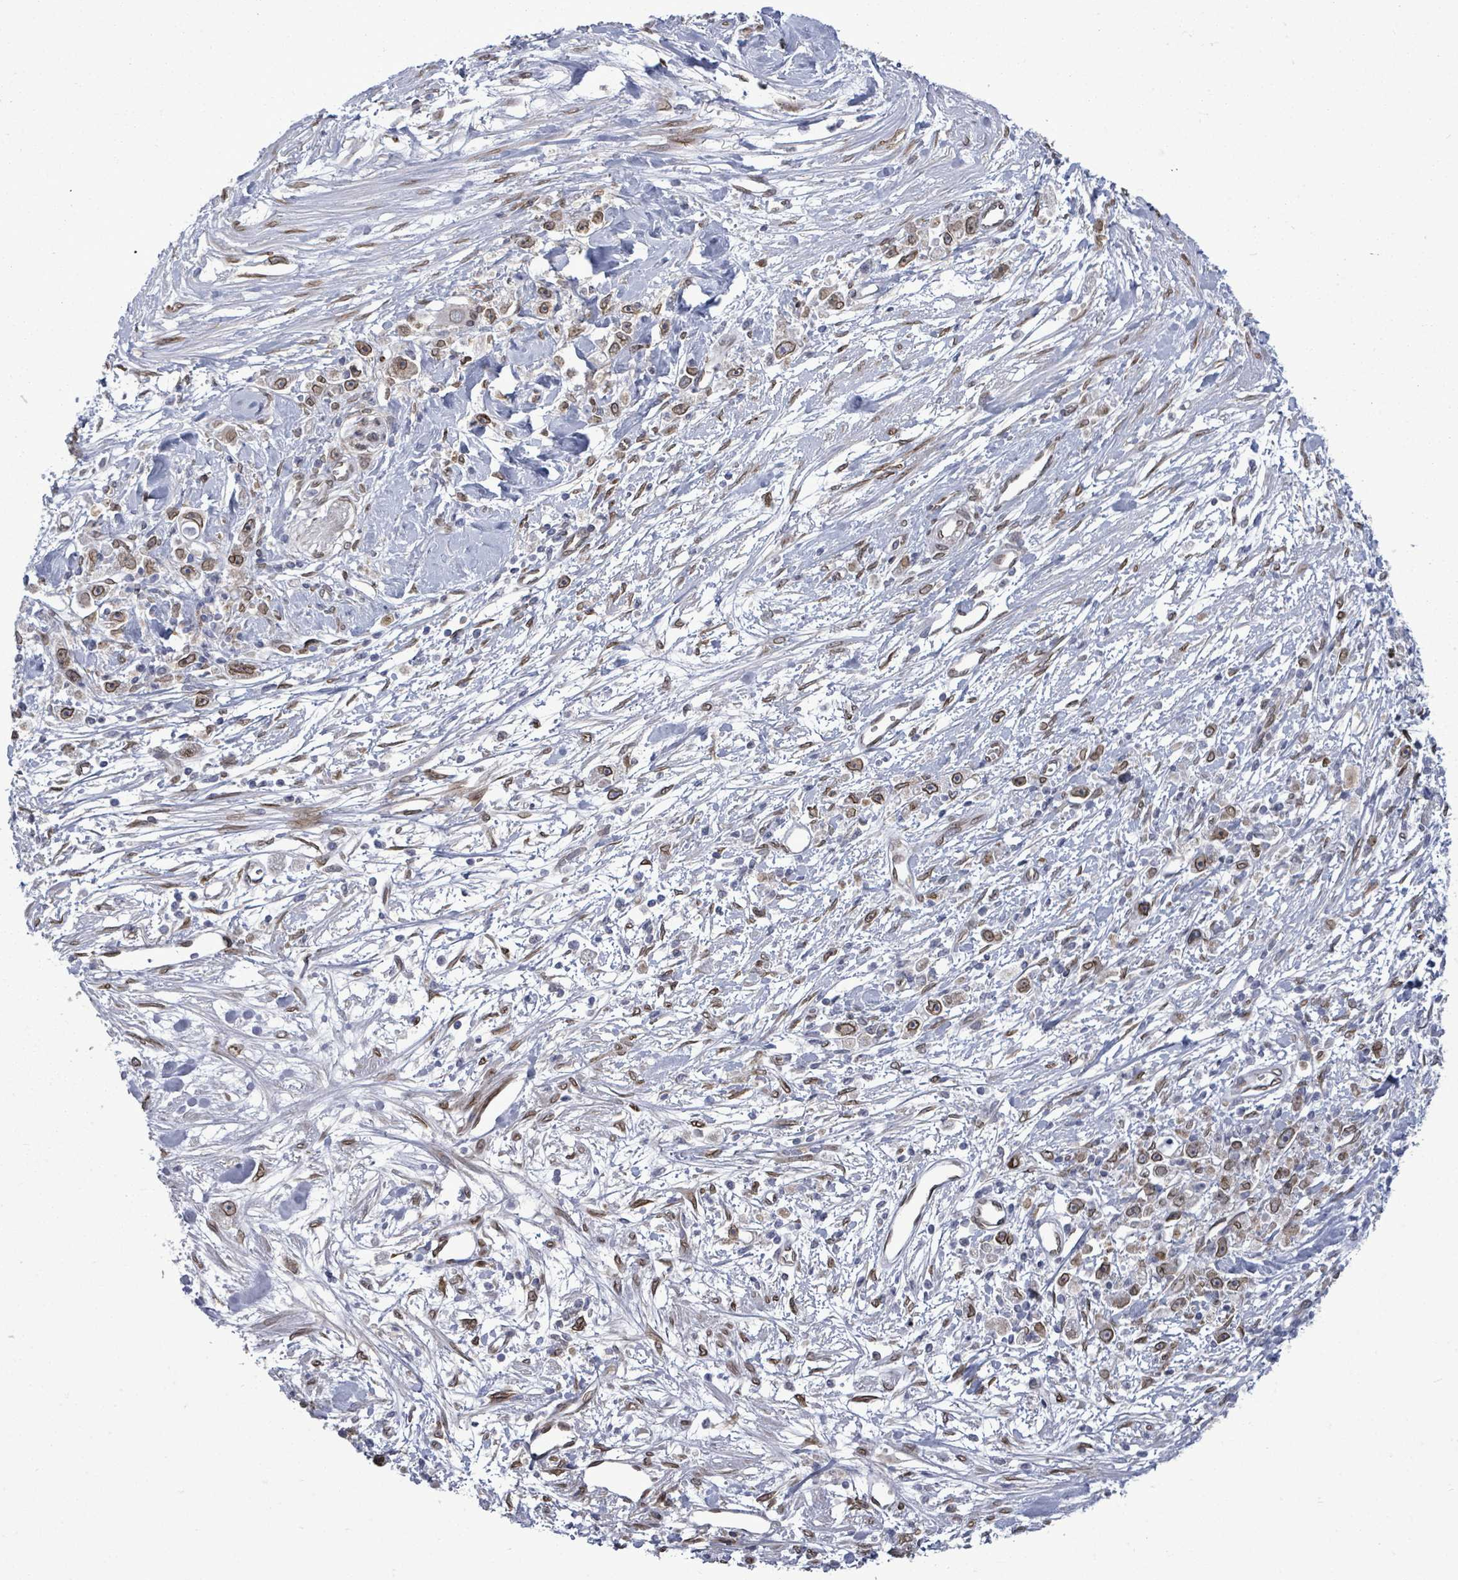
{"staining": {"intensity": "moderate", "quantity": ">75%", "location": "cytoplasmic/membranous,nuclear"}, "tissue": "stomach cancer", "cell_type": "Tumor cells", "image_type": "cancer", "snomed": [{"axis": "morphology", "description": "Adenocarcinoma, NOS"}, {"axis": "topography", "description": "Stomach"}], "caption": "Tumor cells display moderate cytoplasmic/membranous and nuclear positivity in approximately >75% of cells in adenocarcinoma (stomach).", "gene": "ARFGAP1", "patient": {"sex": "female", "age": 59}}